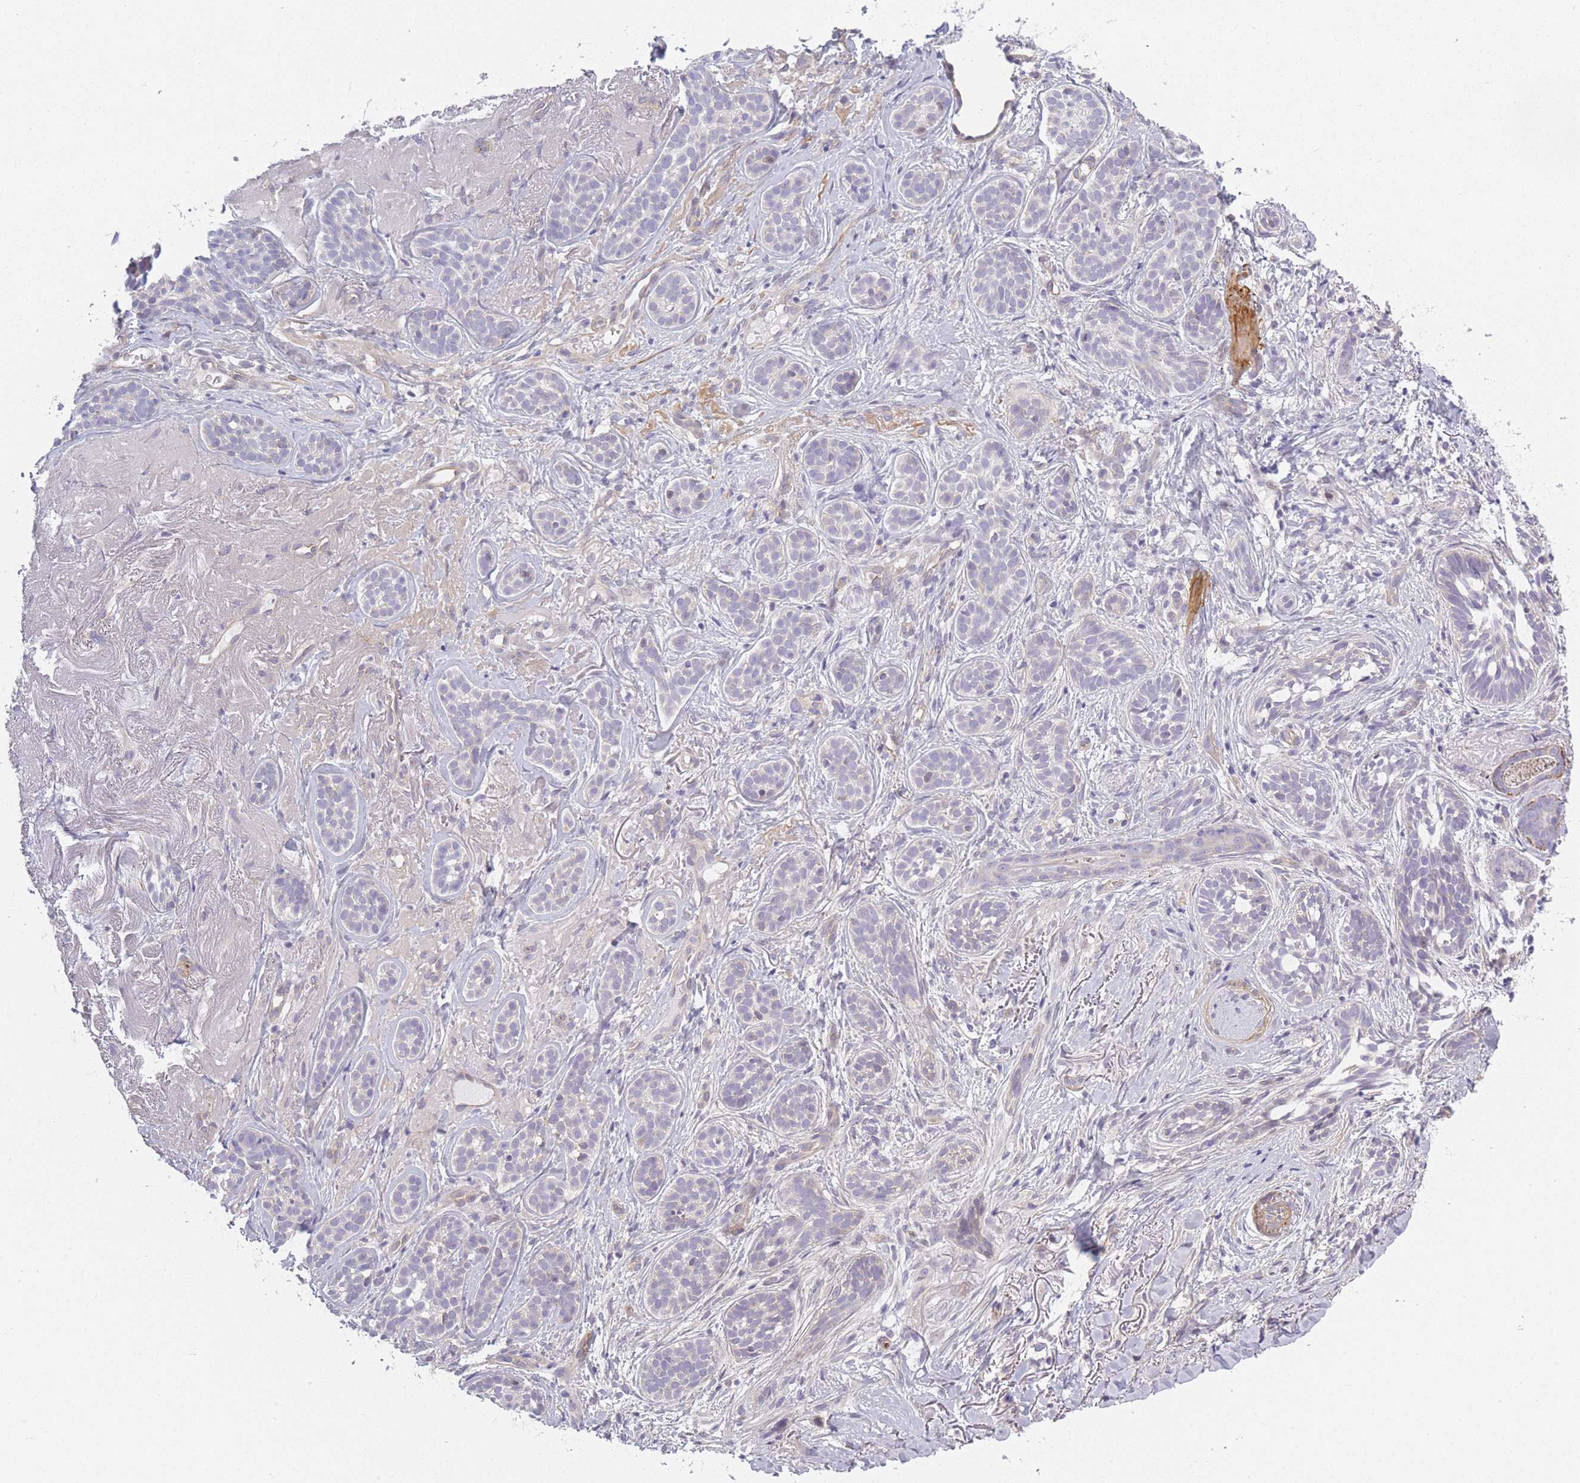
{"staining": {"intensity": "negative", "quantity": "none", "location": "none"}, "tissue": "skin cancer", "cell_type": "Tumor cells", "image_type": "cancer", "snomed": [{"axis": "morphology", "description": "Basal cell carcinoma"}, {"axis": "topography", "description": "Skin"}], "caption": "This is an immunohistochemistry (IHC) image of human skin basal cell carcinoma. There is no expression in tumor cells.", "gene": "SLC7A6", "patient": {"sex": "male", "age": 71}}